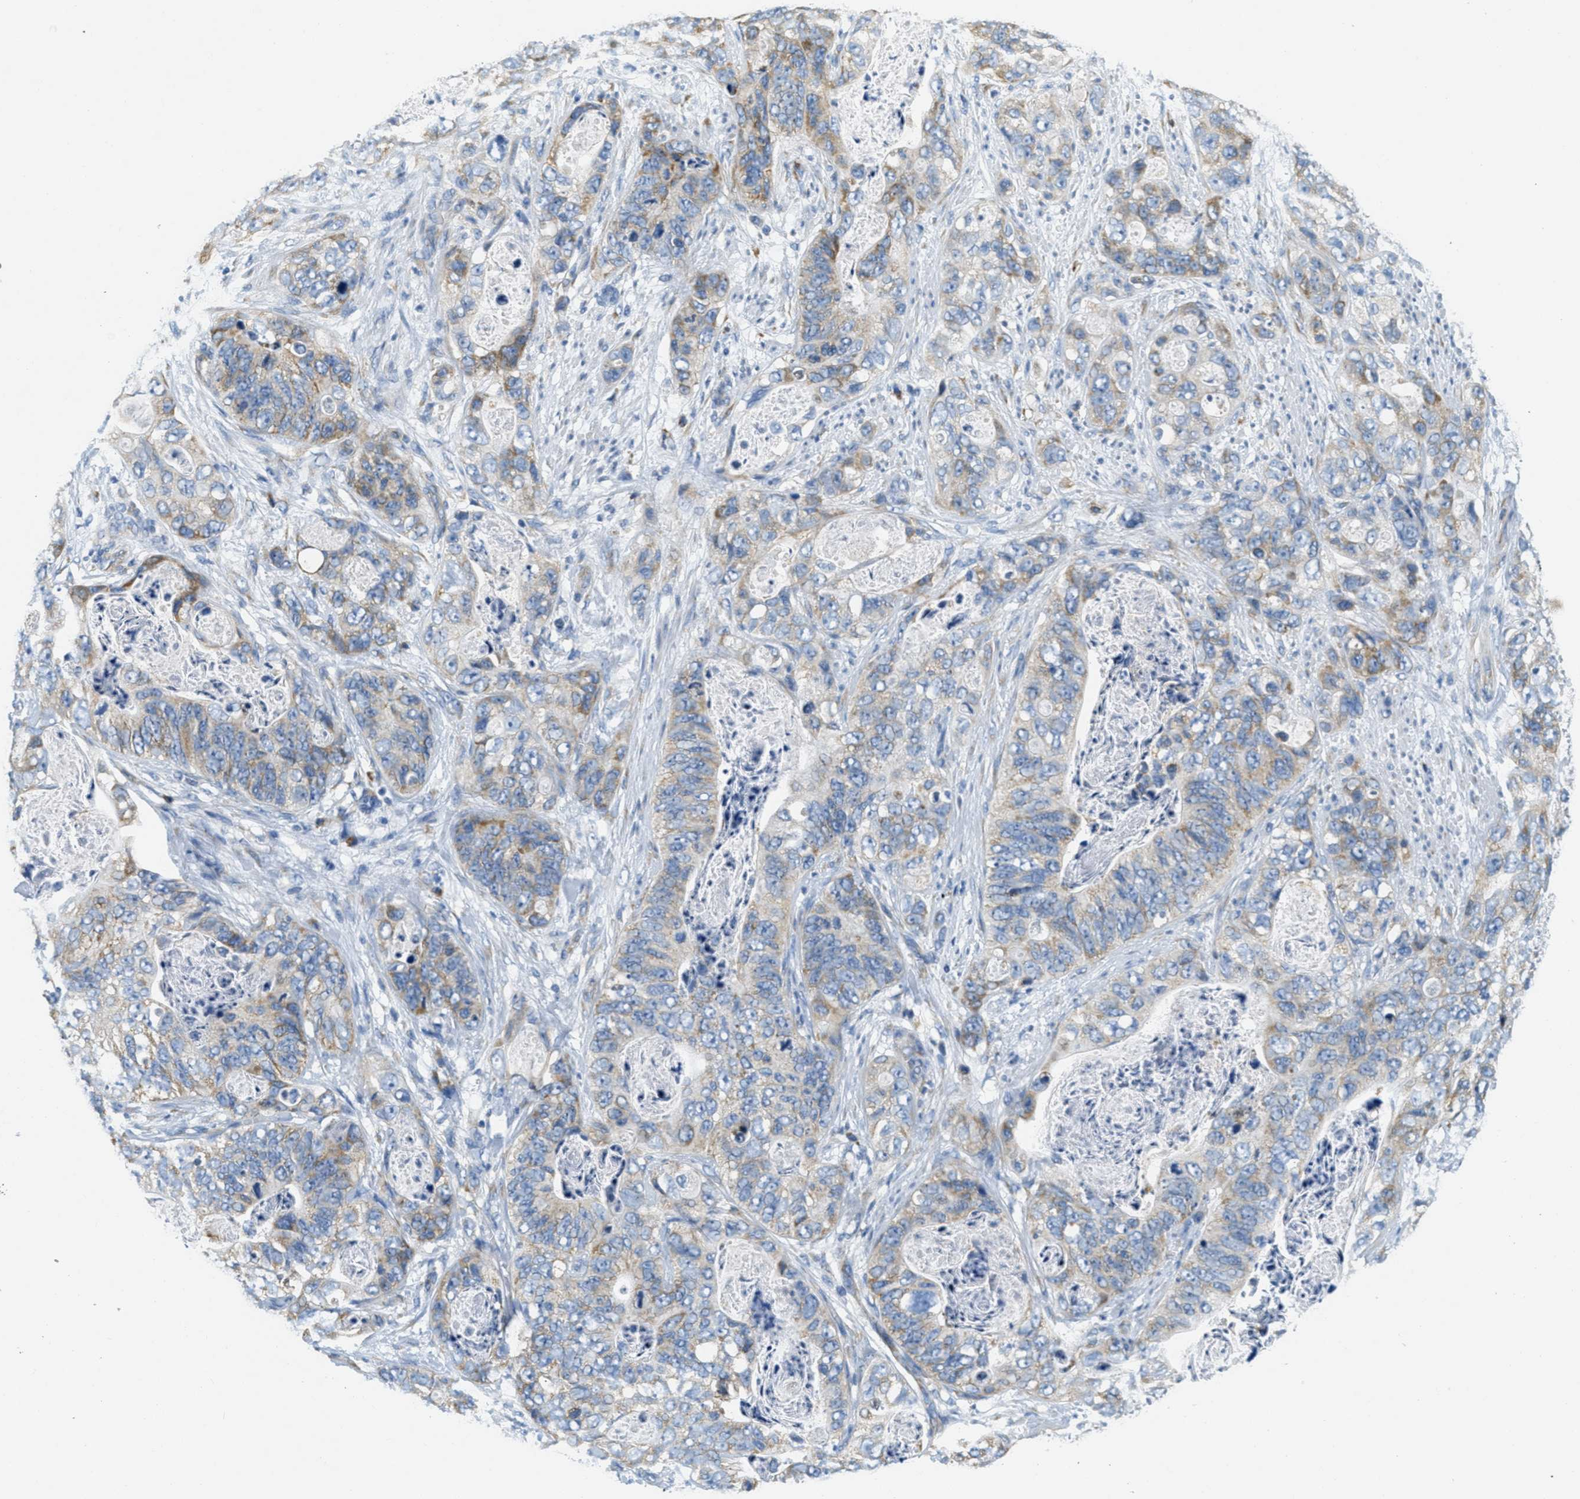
{"staining": {"intensity": "moderate", "quantity": "<25%", "location": "cytoplasmic/membranous"}, "tissue": "stomach cancer", "cell_type": "Tumor cells", "image_type": "cancer", "snomed": [{"axis": "morphology", "description": "Adenocarcinoma, NOS"}, {"axis": "topography", "description": "Stomach"}], "caption": "The histopathology image exhibits staining of stomach adenocarcinoma, revealing moderate cytoplasmic/membranous protein positivity (brown color) within tumor cells. (DAB (3,3'-diaminobenzidine) IHC with brightfield microscopy, high magnification).", "gene": "CA4", "patient": {"sex": "female", "age": 89}}